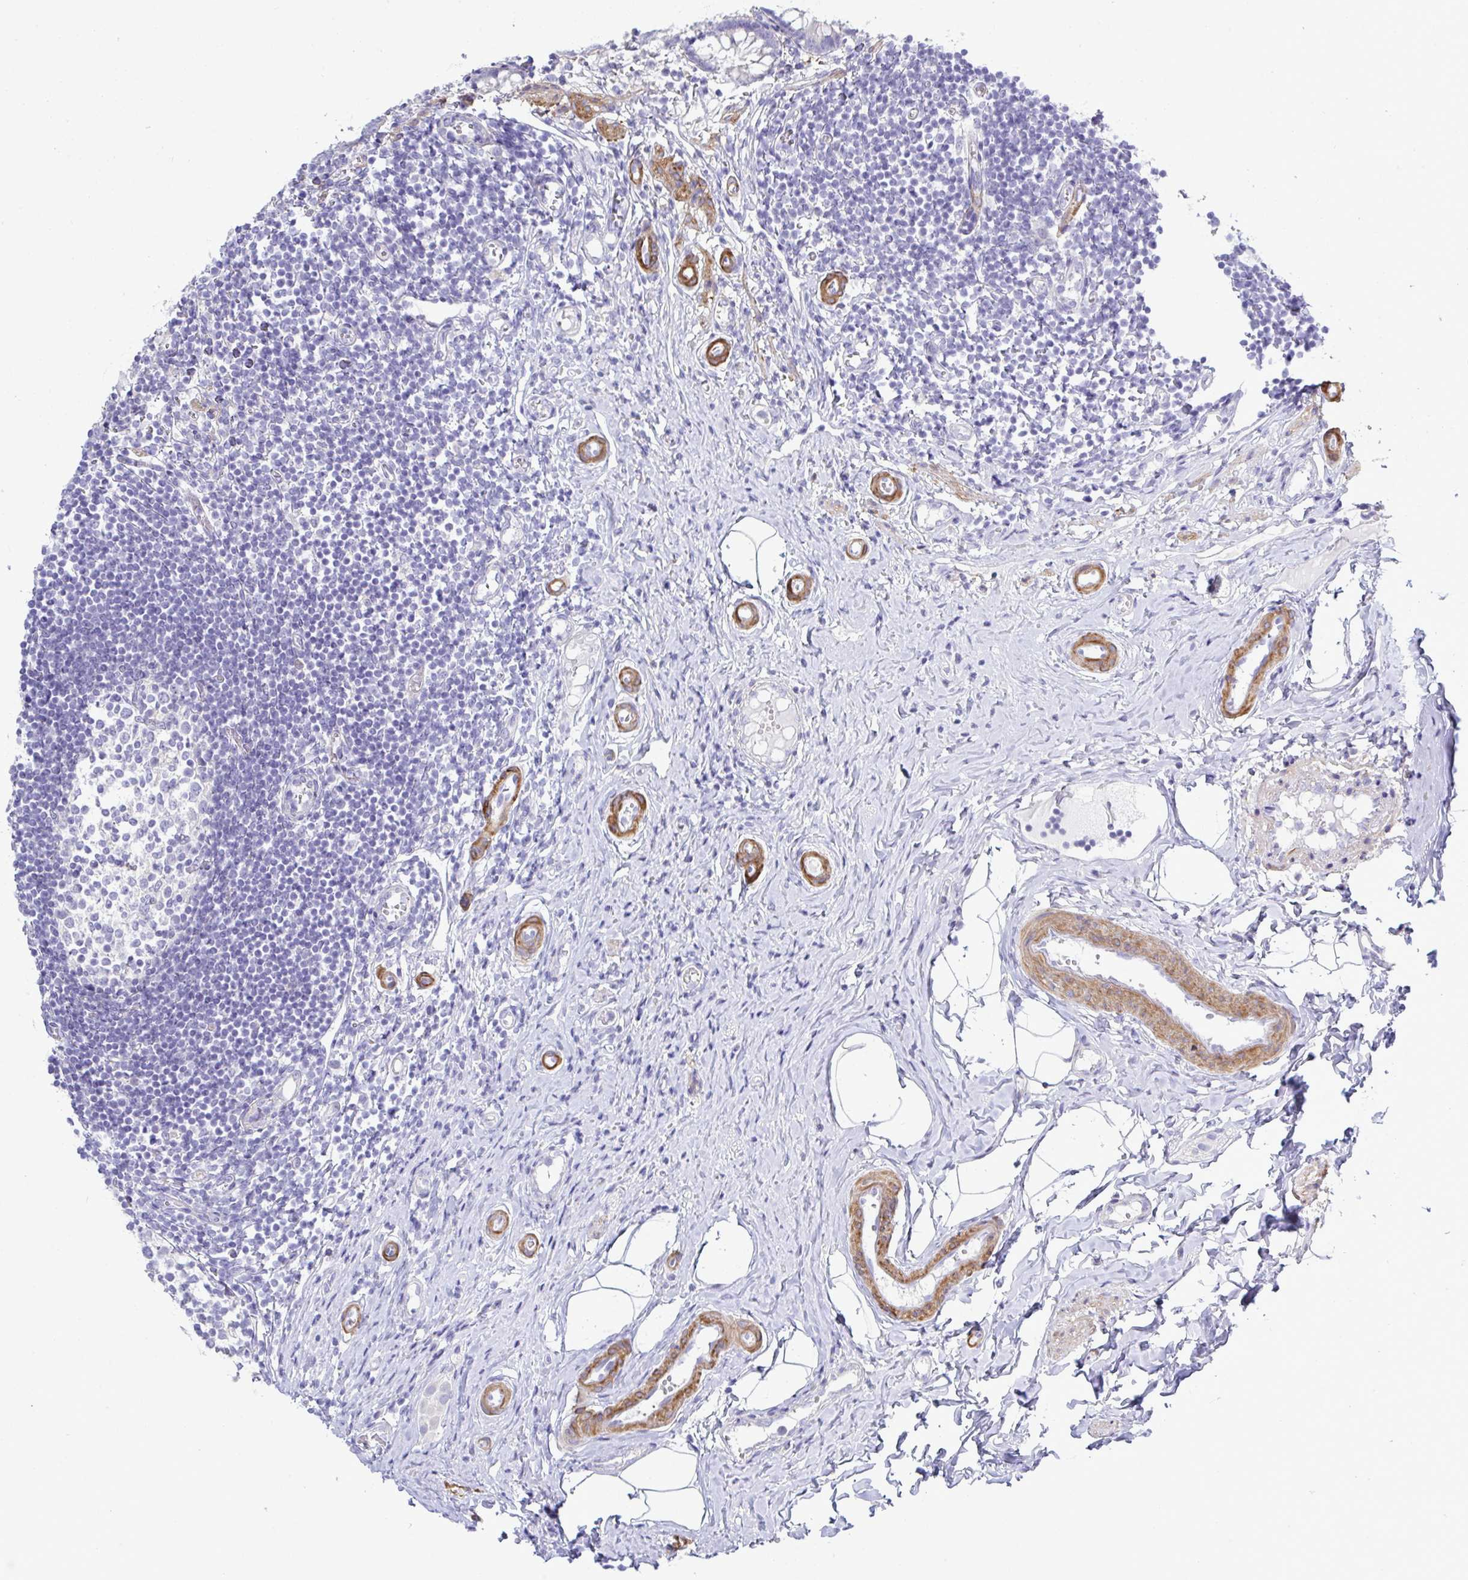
{"staining": {"intensity": "strong", "quantity": "<25%", "location": "cytoplasmic/membranous"}, "tissue": "appendix", "cell_type": "Glandular cells", "image_type": "normal", "snomed": [{"axis": "morphology", "description": "Normal tissue, NOS"}, {"axis": "topography", "description": "Appendix"}], "caption": "Immunohistochemical staining of benign human appendix reveals strong cytoplasmic/membranous protein expression in about <25% of glandular cells. Nuclei are stained in blue.", "gene": "MED11", "patient": {"sex": "female", "age": 17}}